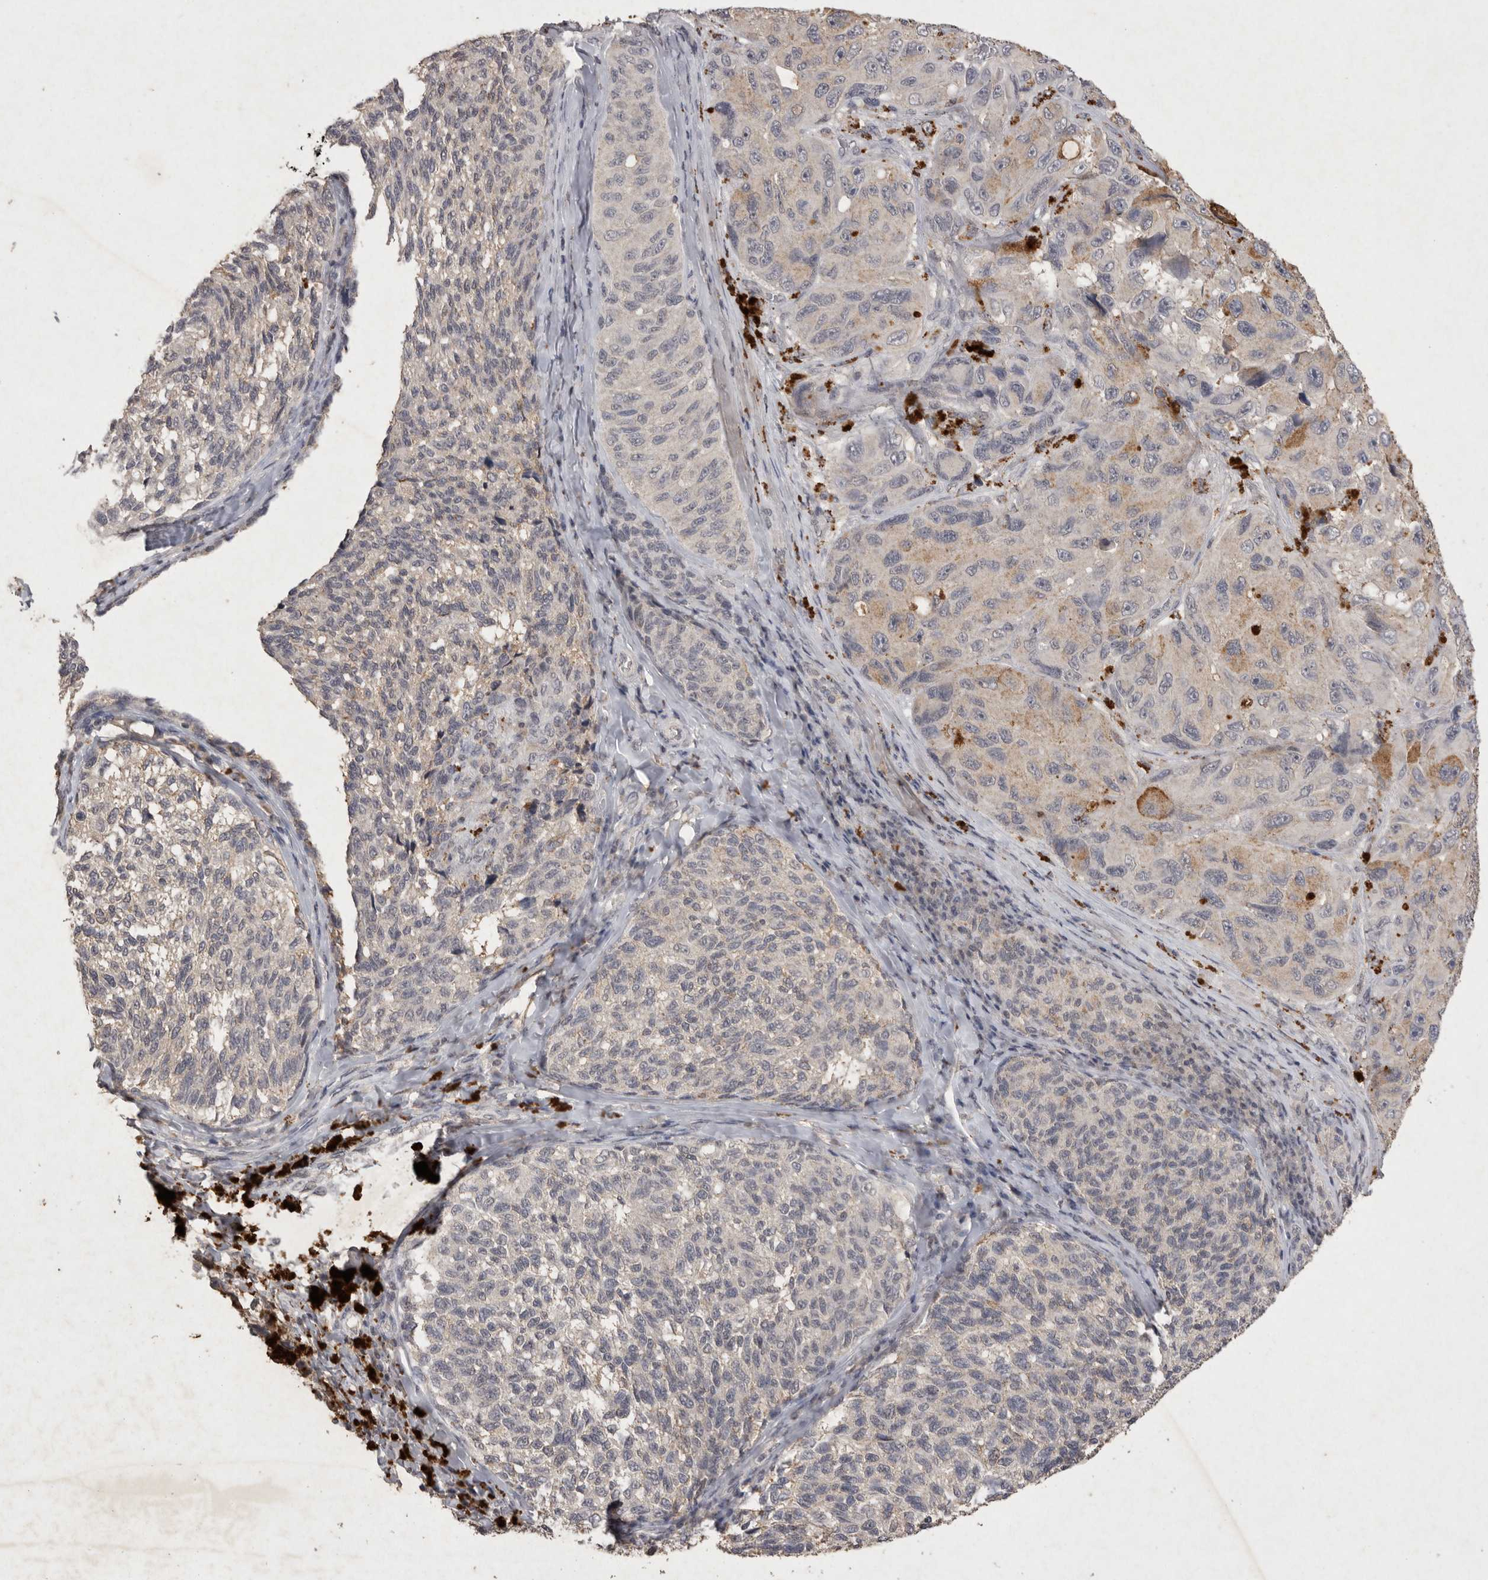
{"staining": {"intensity": "negative", "quantity": "none", "location": "none"}, "tissue": "melanoma", "cell_type": "Tumor cells", "image_type": "cancer", "snomed": [{"axis": "morphology", "description": "Malignant melanoma, NOS"}, {"axis": "topography", "description": "Skin"}], "caption": "Human melanoma stained for a protein using IHC demonstrates no expression in tumor cells.", "gene": "APLNR", "patient": {"sex": "female", "age": 73}}